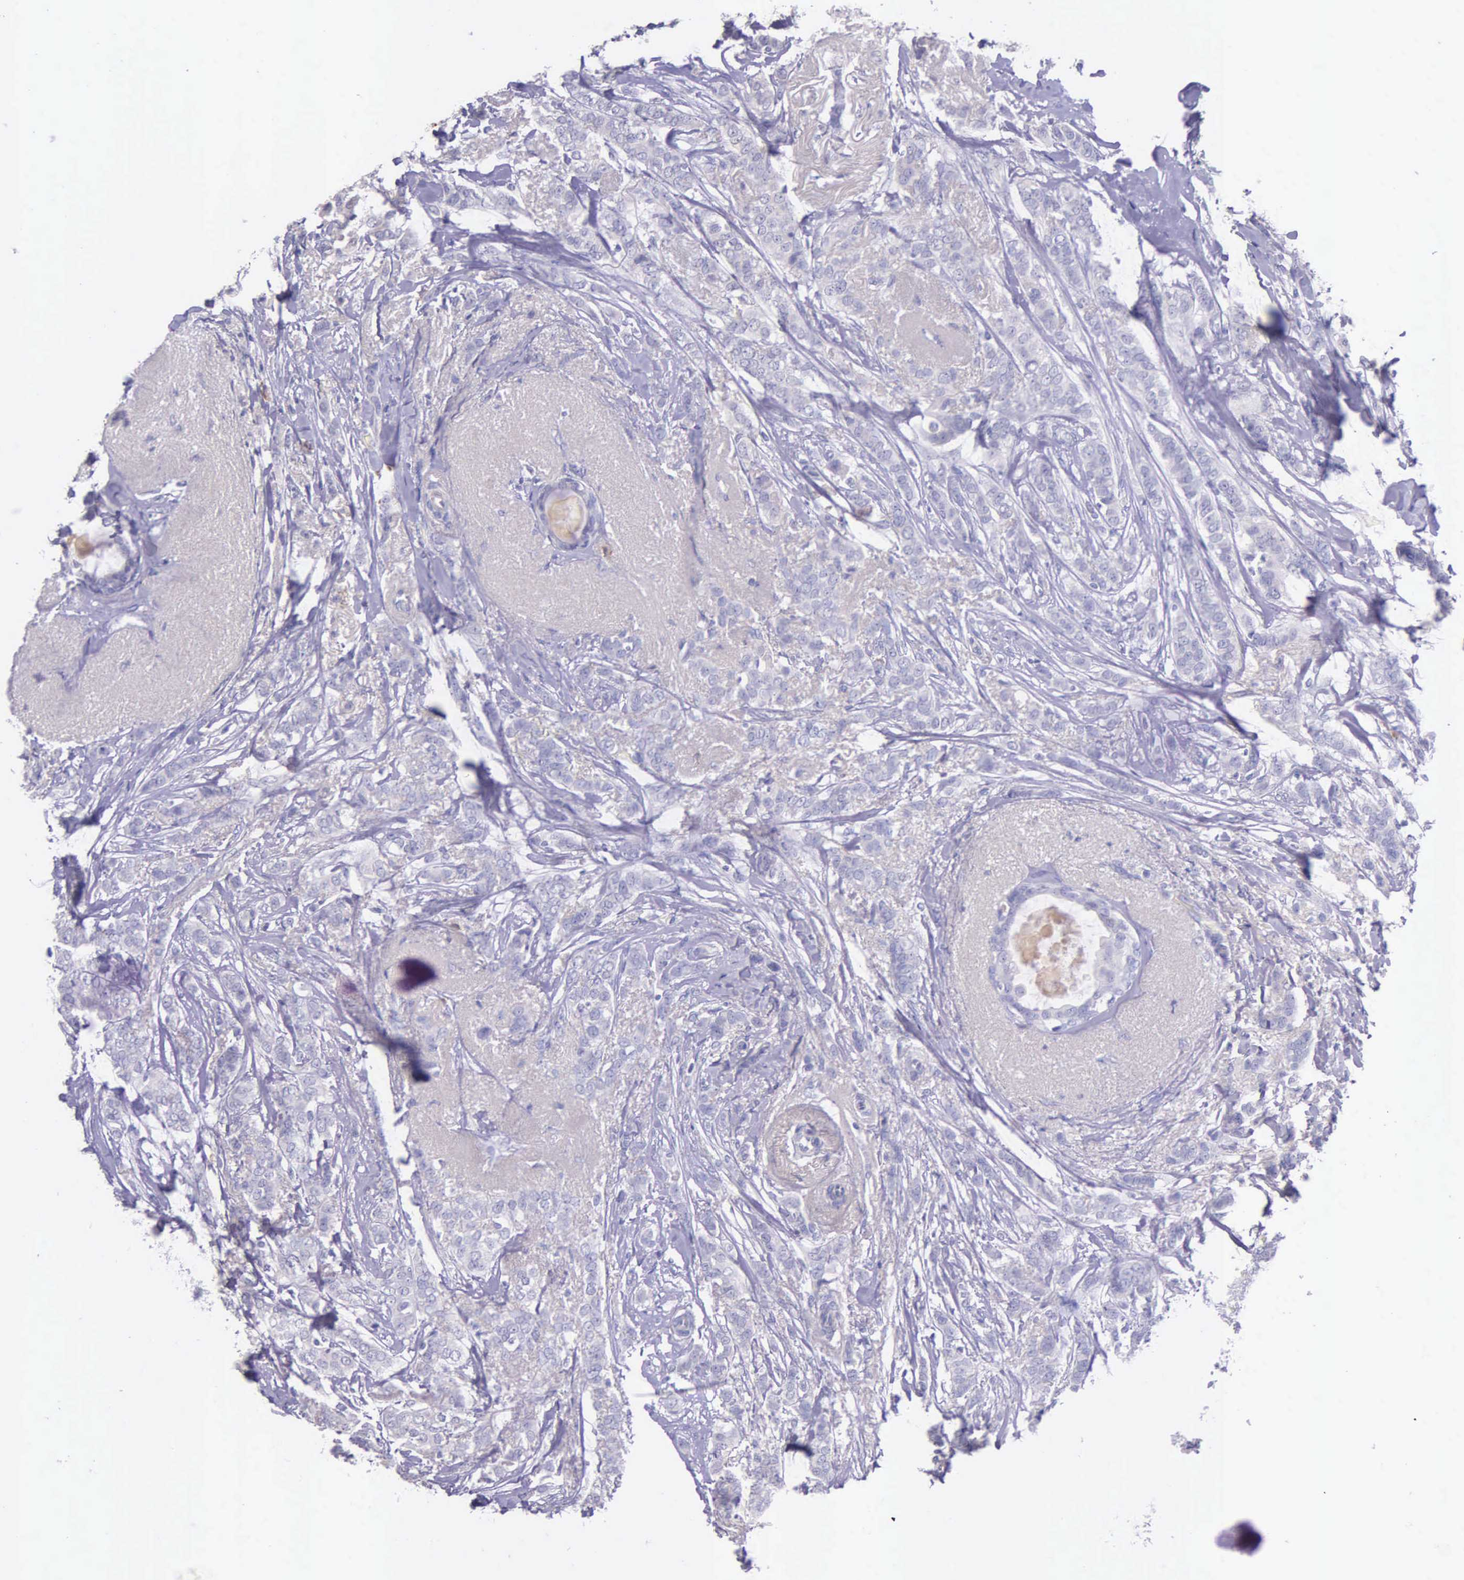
{"staining": {"intensity": "weak", "quantity": ">75%", "location": "cytoplasmic/membranous"}, "tissue": "breast cancer", "cell_type": "Tumor cells", "image_type": "cancer", "snomed": [{"axis": "morphology", "description": "Lobular carcinoma"}, {"axis": "topography", "description": "Breast"}], "caption": "Breast lobular carcinoma was stained to show a protein in brown. There is low levels of weak cytoplasmic/membranous expression in about >75% of tumor cells. (DAB (3,3'-diaminobenzidine) = brown stain, brightfield microscopy at high magnification).", "gene": "THSD7A", "patient": {"sex": "female", "age": 55}}